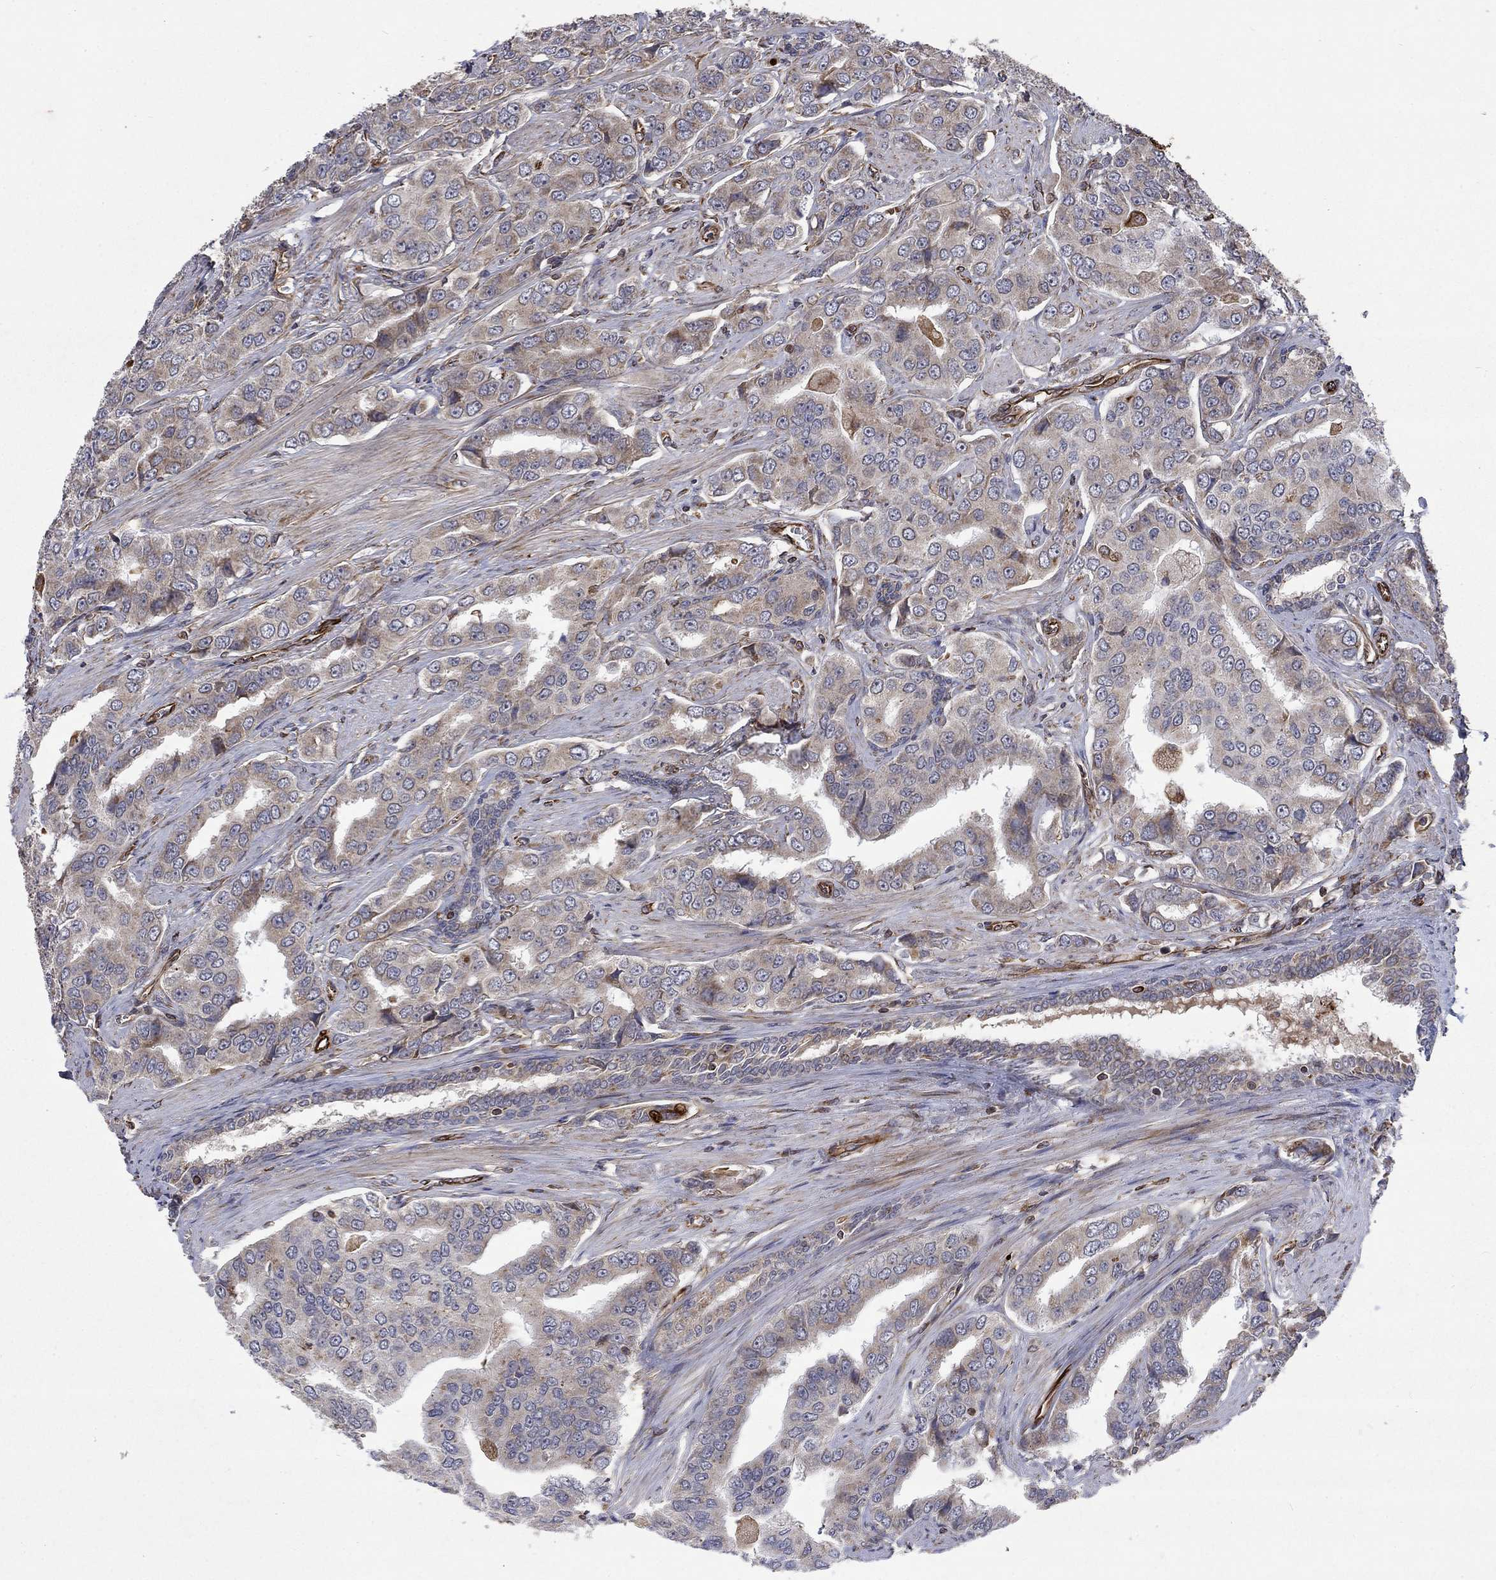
{"staining": {"intensity": "moderate", "quantity": "25%-75%", "location": "cytoplasmic/membranous"}, "tissue": "prostate cancer", "cell_type": "Tumor cells", "image_type": "cancer", "snomed": [{"axis": "morphology", "description": "Adenocarcinoma, NOS"}, {"axis": "topography", "description": "Prostate and seminal vesicle, NOS"}, {"axis": "topography", "description": "Prostate"}], "caption": "This image exhibits prostate adenocarcinoma stained with immunohistochemistry (IHC) to label a protein in brown. The cytoplasmic/membranous of tumor cells show moderate positivity for the protein. Nuclei are counter-stained blue.", "gene": "NDUFC1", "patient": {"sex": "male", "age": 69}}